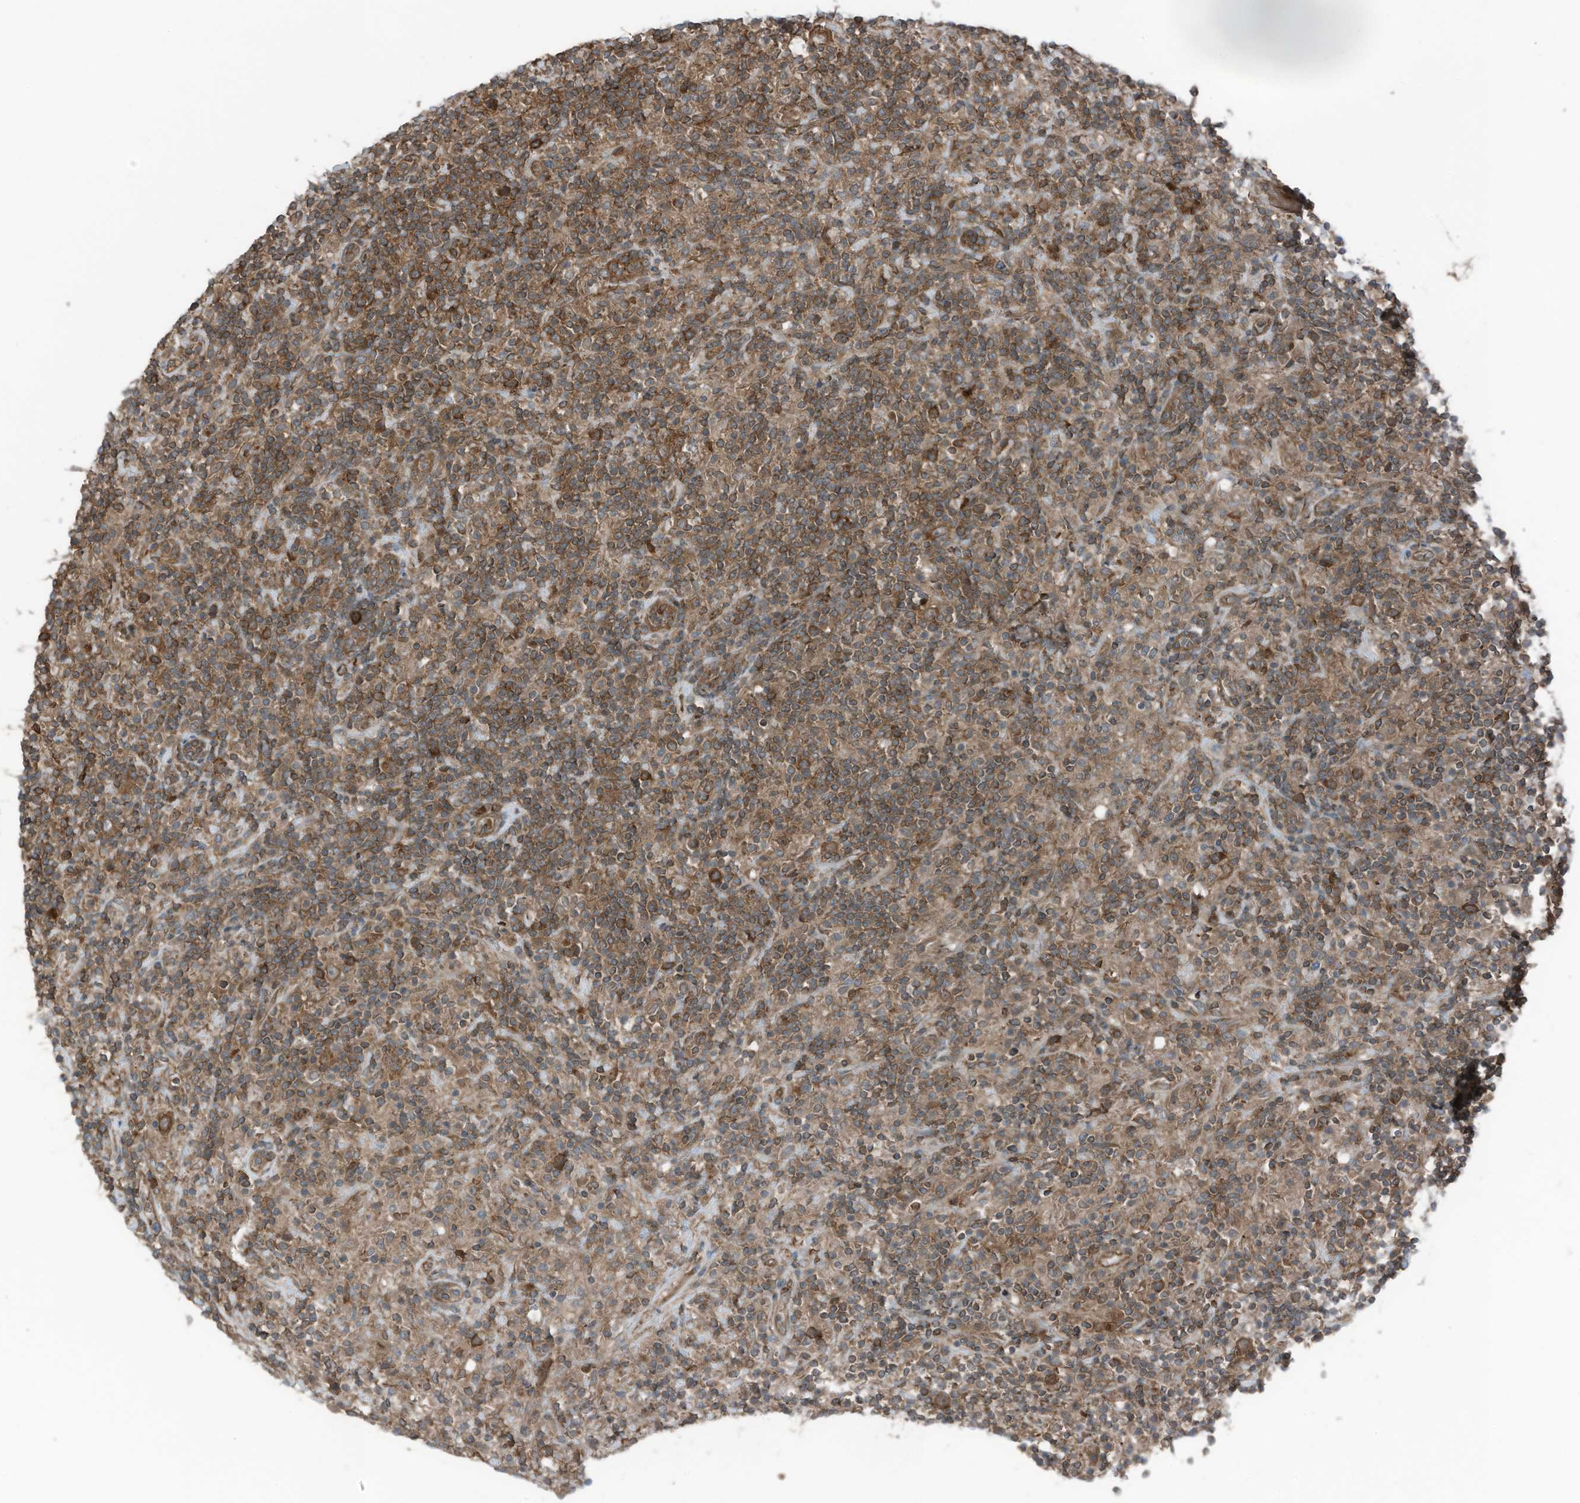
{"staining": {"intensity": "strong", "quantity": ">75%", "location": "cytoplasmic/membranous"}, "tissue": "lymphoma", "cell_type": "Tumor cells", "image_type": "cancer", "snomed": [{"axis": "morphology", "description": "Hodgkin's disease, NOS"}, {"axis": "topography", "description": "Lymph node"}], "caption": "Hodgkin's disease stained with a brown dye shows strong cytoplasmic/membranous positive positivity in about >75% of tumor cells.", "gene": "TXNDC9", "patient": {"sex": "male", "age": 70}}